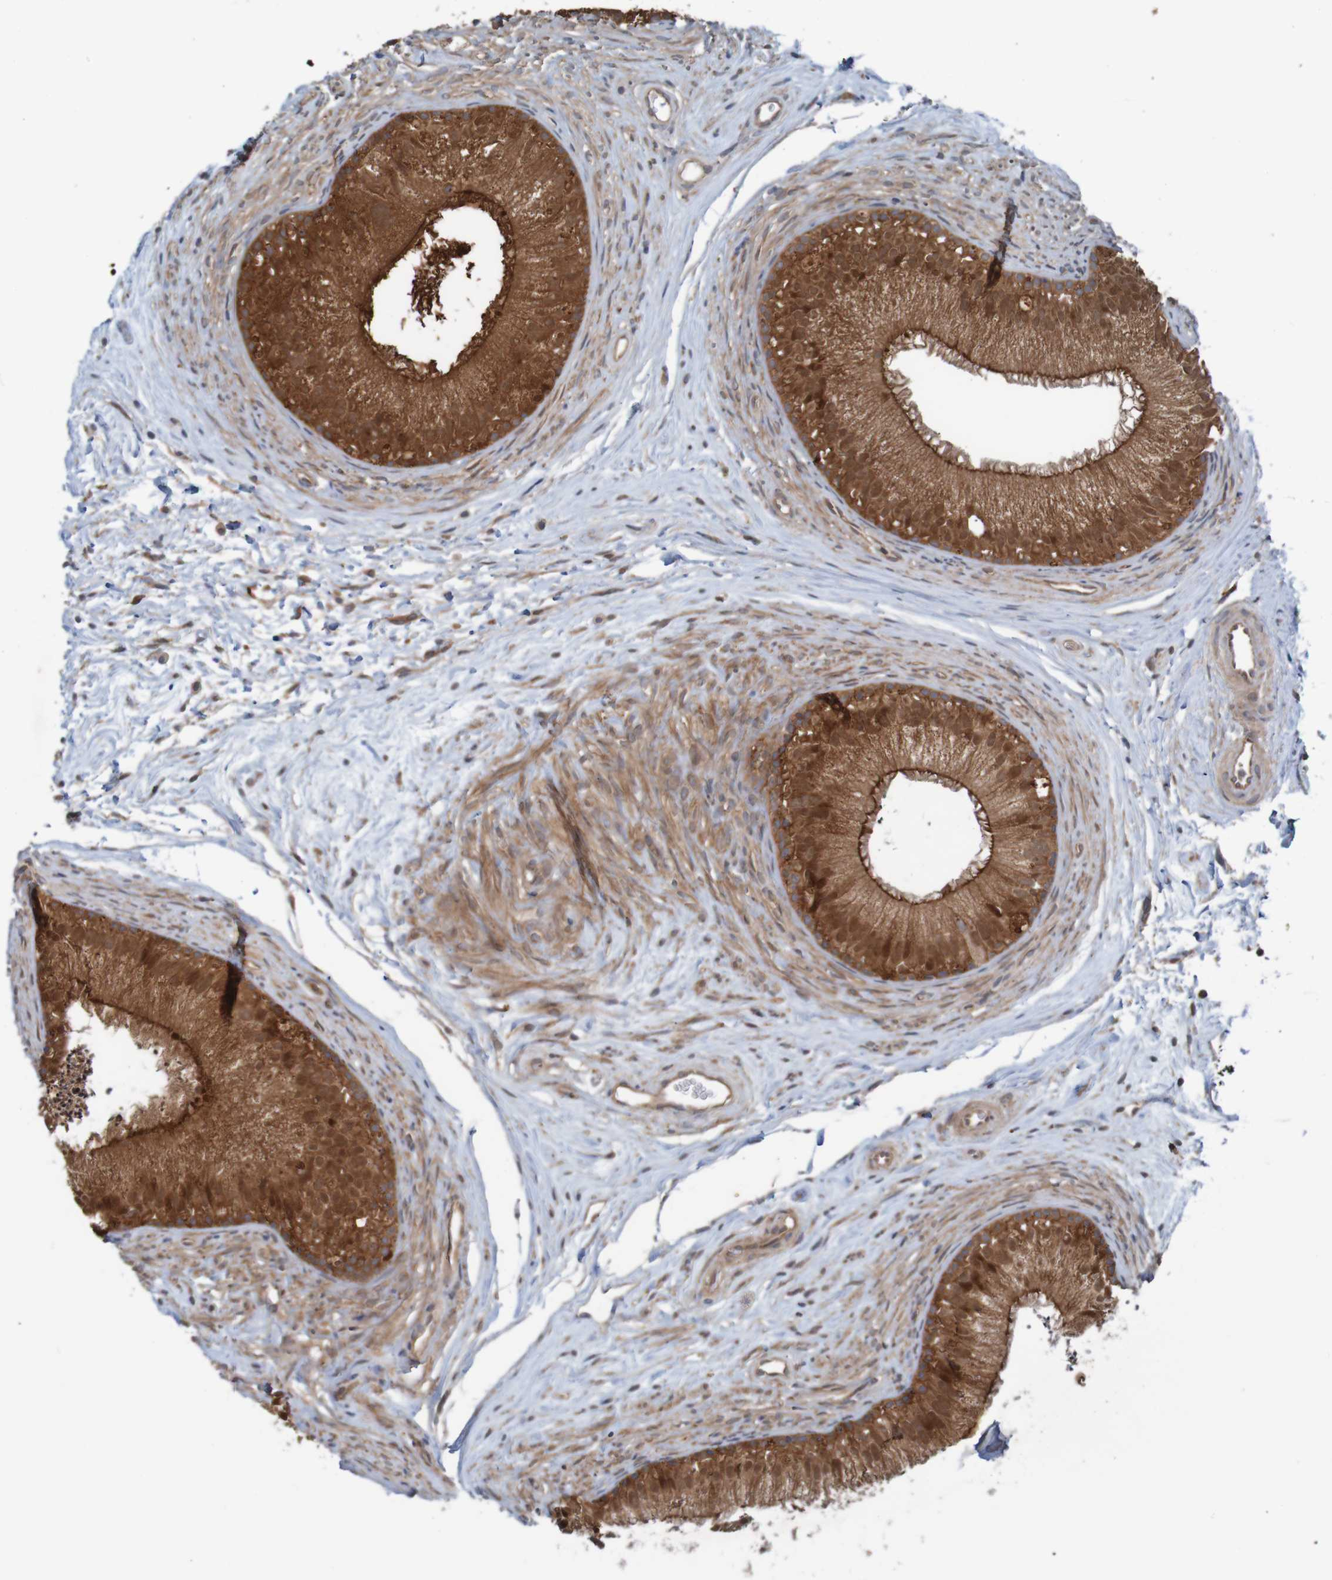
{"staining": {"intensity": "strong", "quantity": ">75%", "location": "cytoplasmic/membranous"}, "tissue": "epididymis", "cell_type": "Glandular cells", "image_type": "normal", "snomed": [{"axis": "morphology", "description": "Normal tissue, NOS"}, {"axis": "topography", "description": "Epididymis"}], "caption": "A histopathology image of human epididymis stained for a protein reveals strong cytoplasmic/membranous brown staining in glandular cells. The staining is performed using DAB (3,3'-diaminobenzidine) brown chromogen to label protein expression. The nuclei are counter-stained blue using hematoxylin.", "gene": "ARHGEF11", "patient": {"sex": "male", "age": 56}}